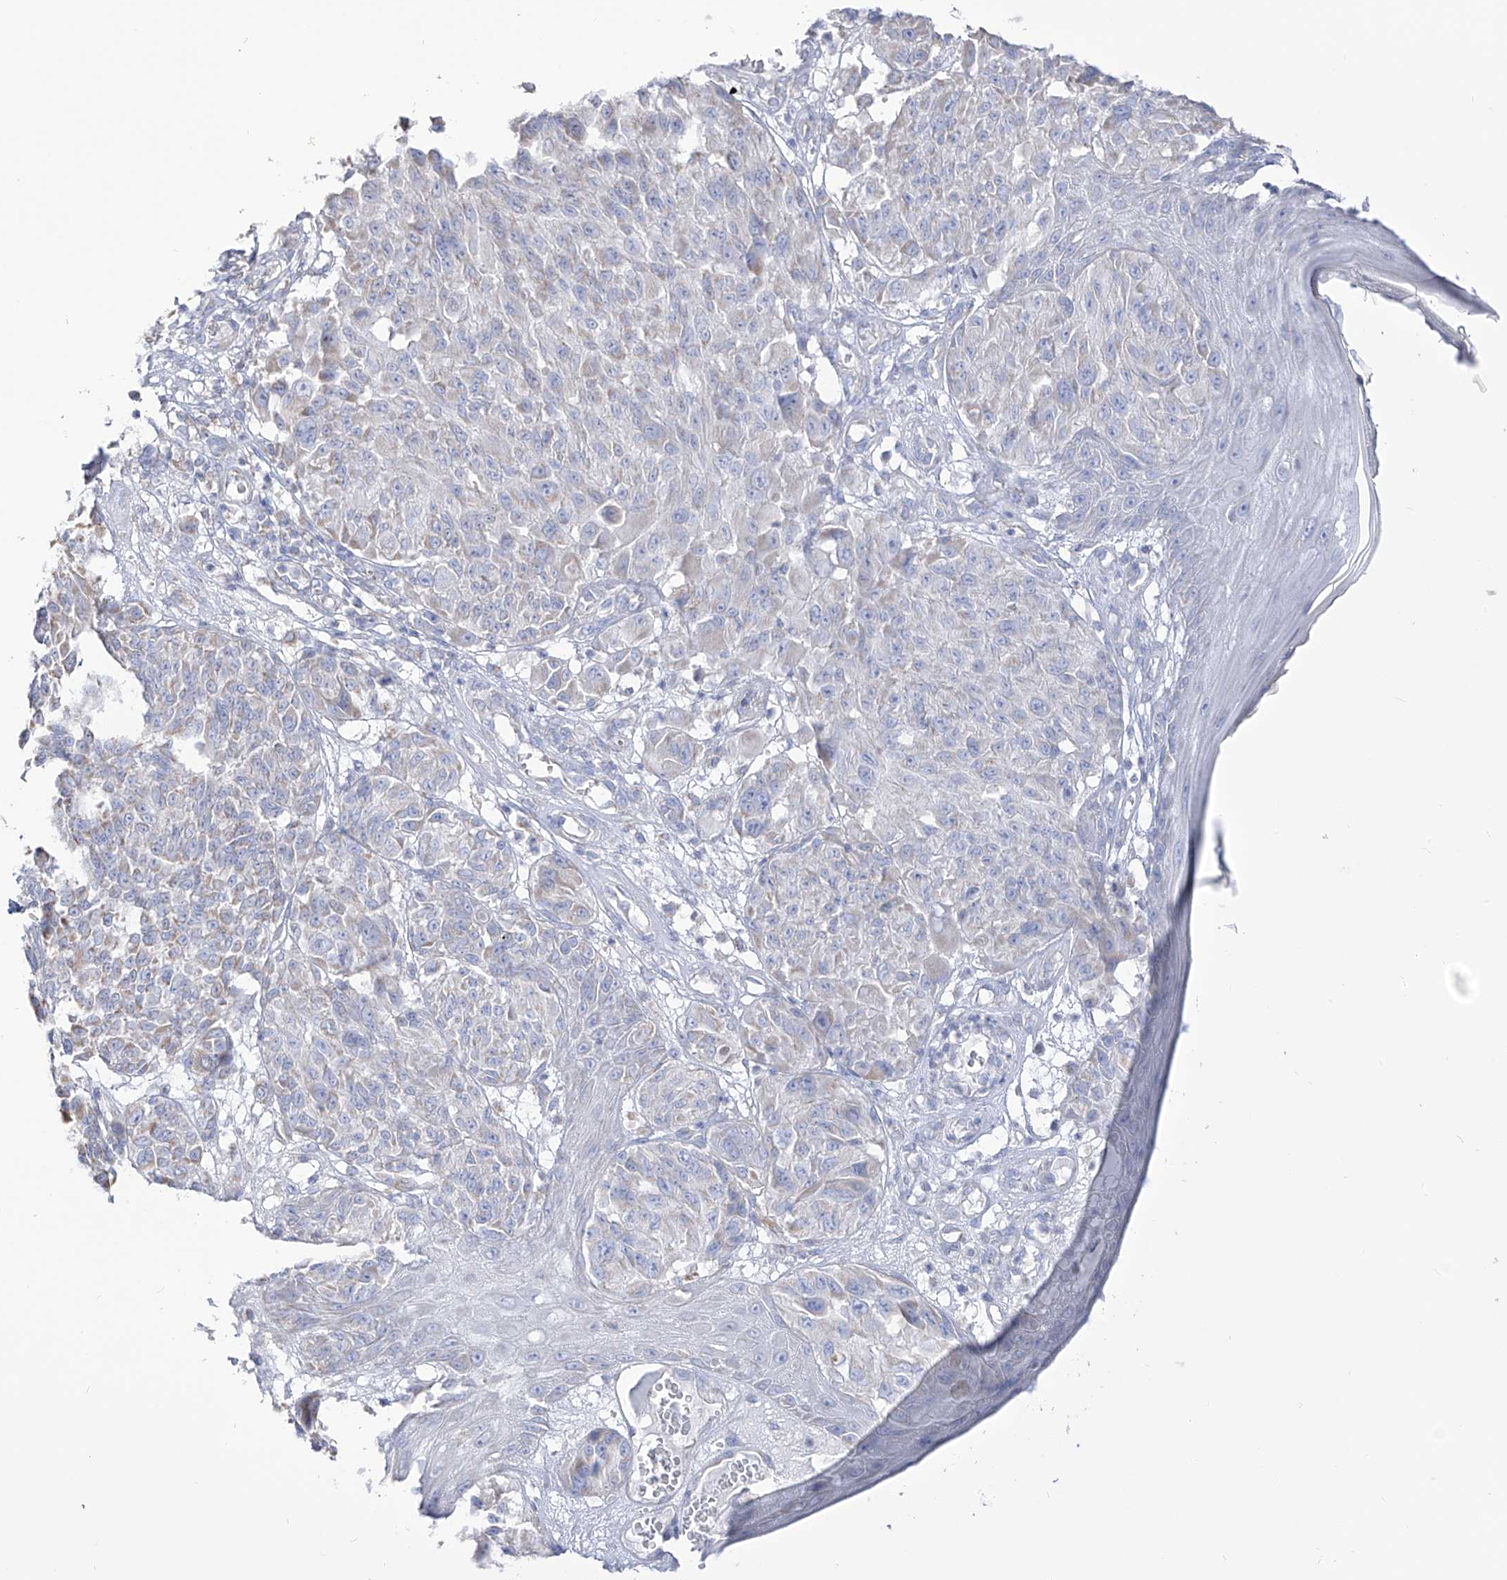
{"staining": {"intensity": "negative", "quantity": "none", "location": "none"}, "tissue": "melanoma", "cell_type": "Tumor cells", "image_type": "cancer", "snomed": [{"axis": "morphology", "description": "Malignant melanoma, NOS"}, {"axis": "topography", "description": "Skin"}], "caption": "Immunohistochemistry photomicrograph of neoplastic tissue: human malignant melanoma stained with DAB (3,3'-diaminobenzidine) demonstrates no significant protein expression in tumor cells.", "gene": "RCHY1", "patient": {"sex": "male", "age": 83}}